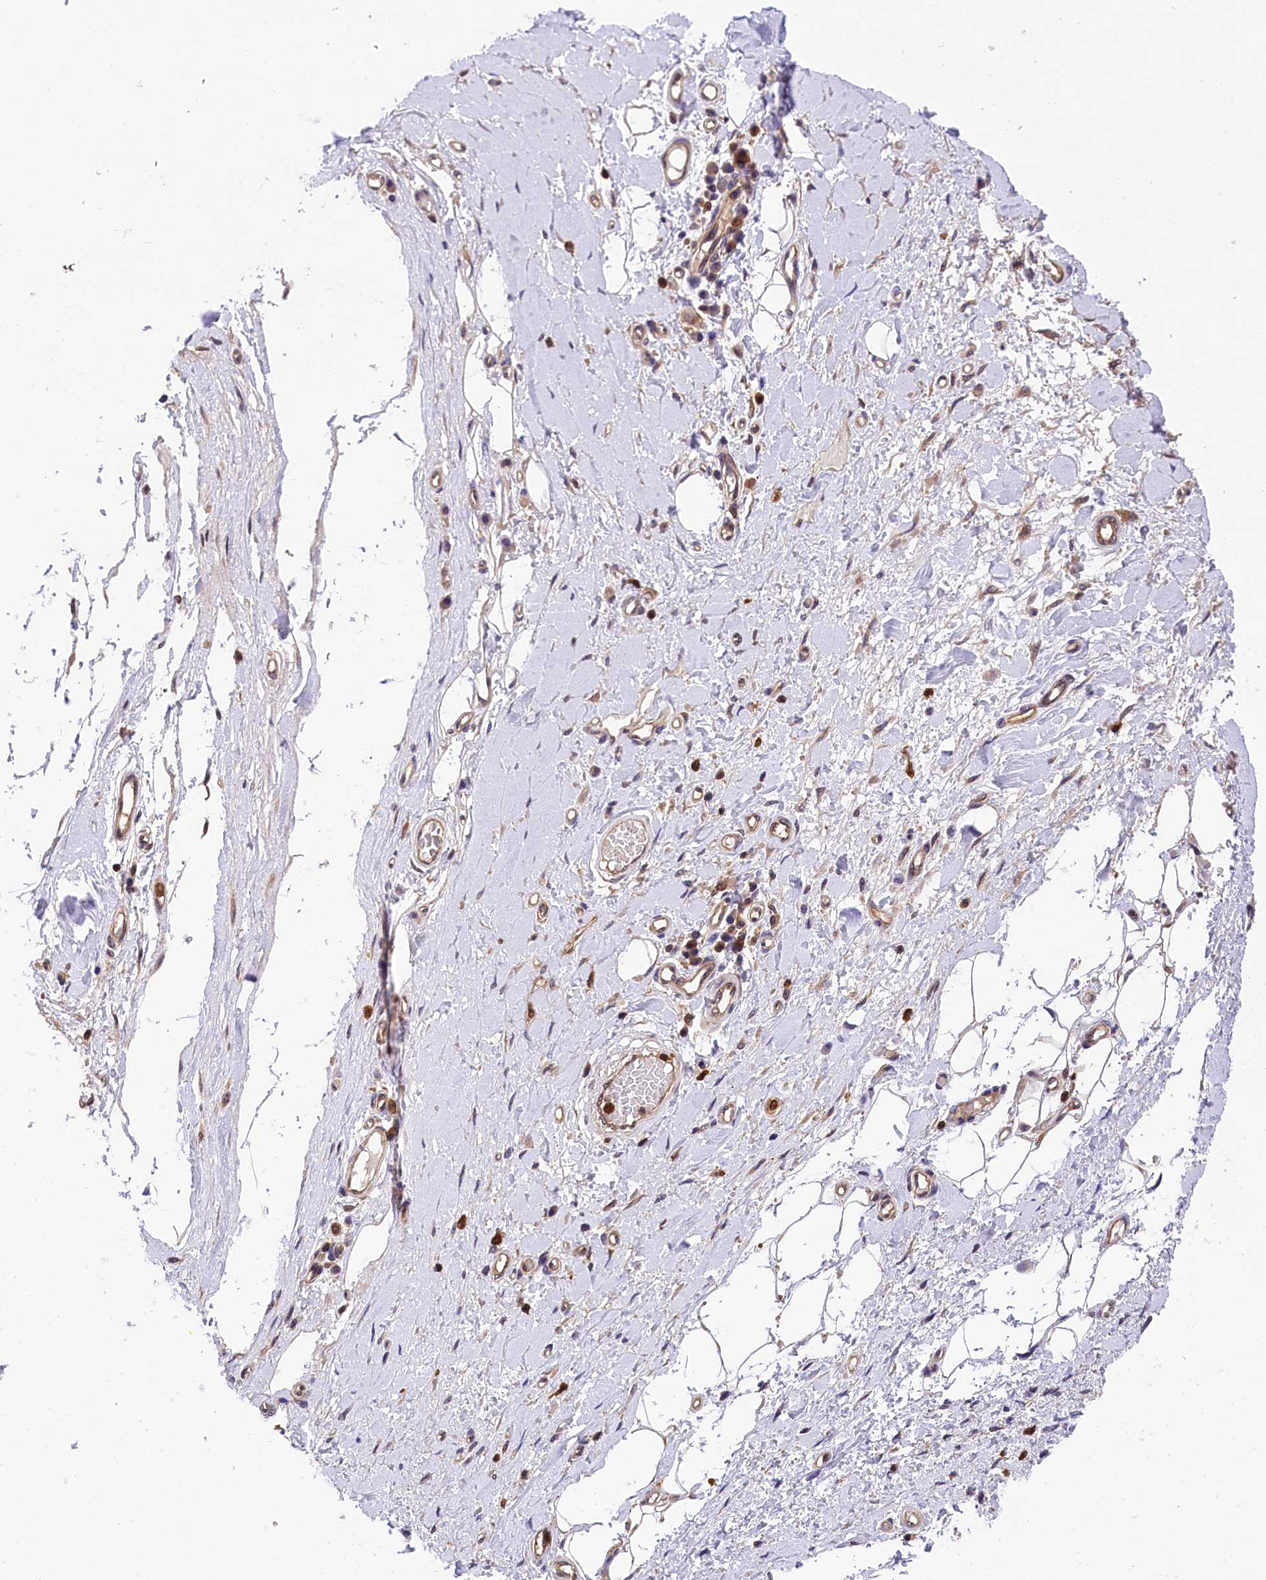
{"staining": {"intensity": "negative", "quantity": "none", "location": "none"}, "tissue": "adipose tissue", "cell_type": "Adipocytes", "image_type": "normal", "snomed": [{"axis": "morphology", "description": "Normal tissue, NOS"}, {"axis": "morphology", "description": "Adenocarcinoma, NOS"}, {"axis": "topography", "description": "Esophagus"}, {"axis": "topography", "description": "Stomach, upper"}, {"axis": "topography", "description": "Peripheral nerve tissue"}], "caption": "Adipocytes are negative for brown protein staining in normal adipose tissue.", "gene": "EIF6", "patient": {"sex": "male", "age": 62}}